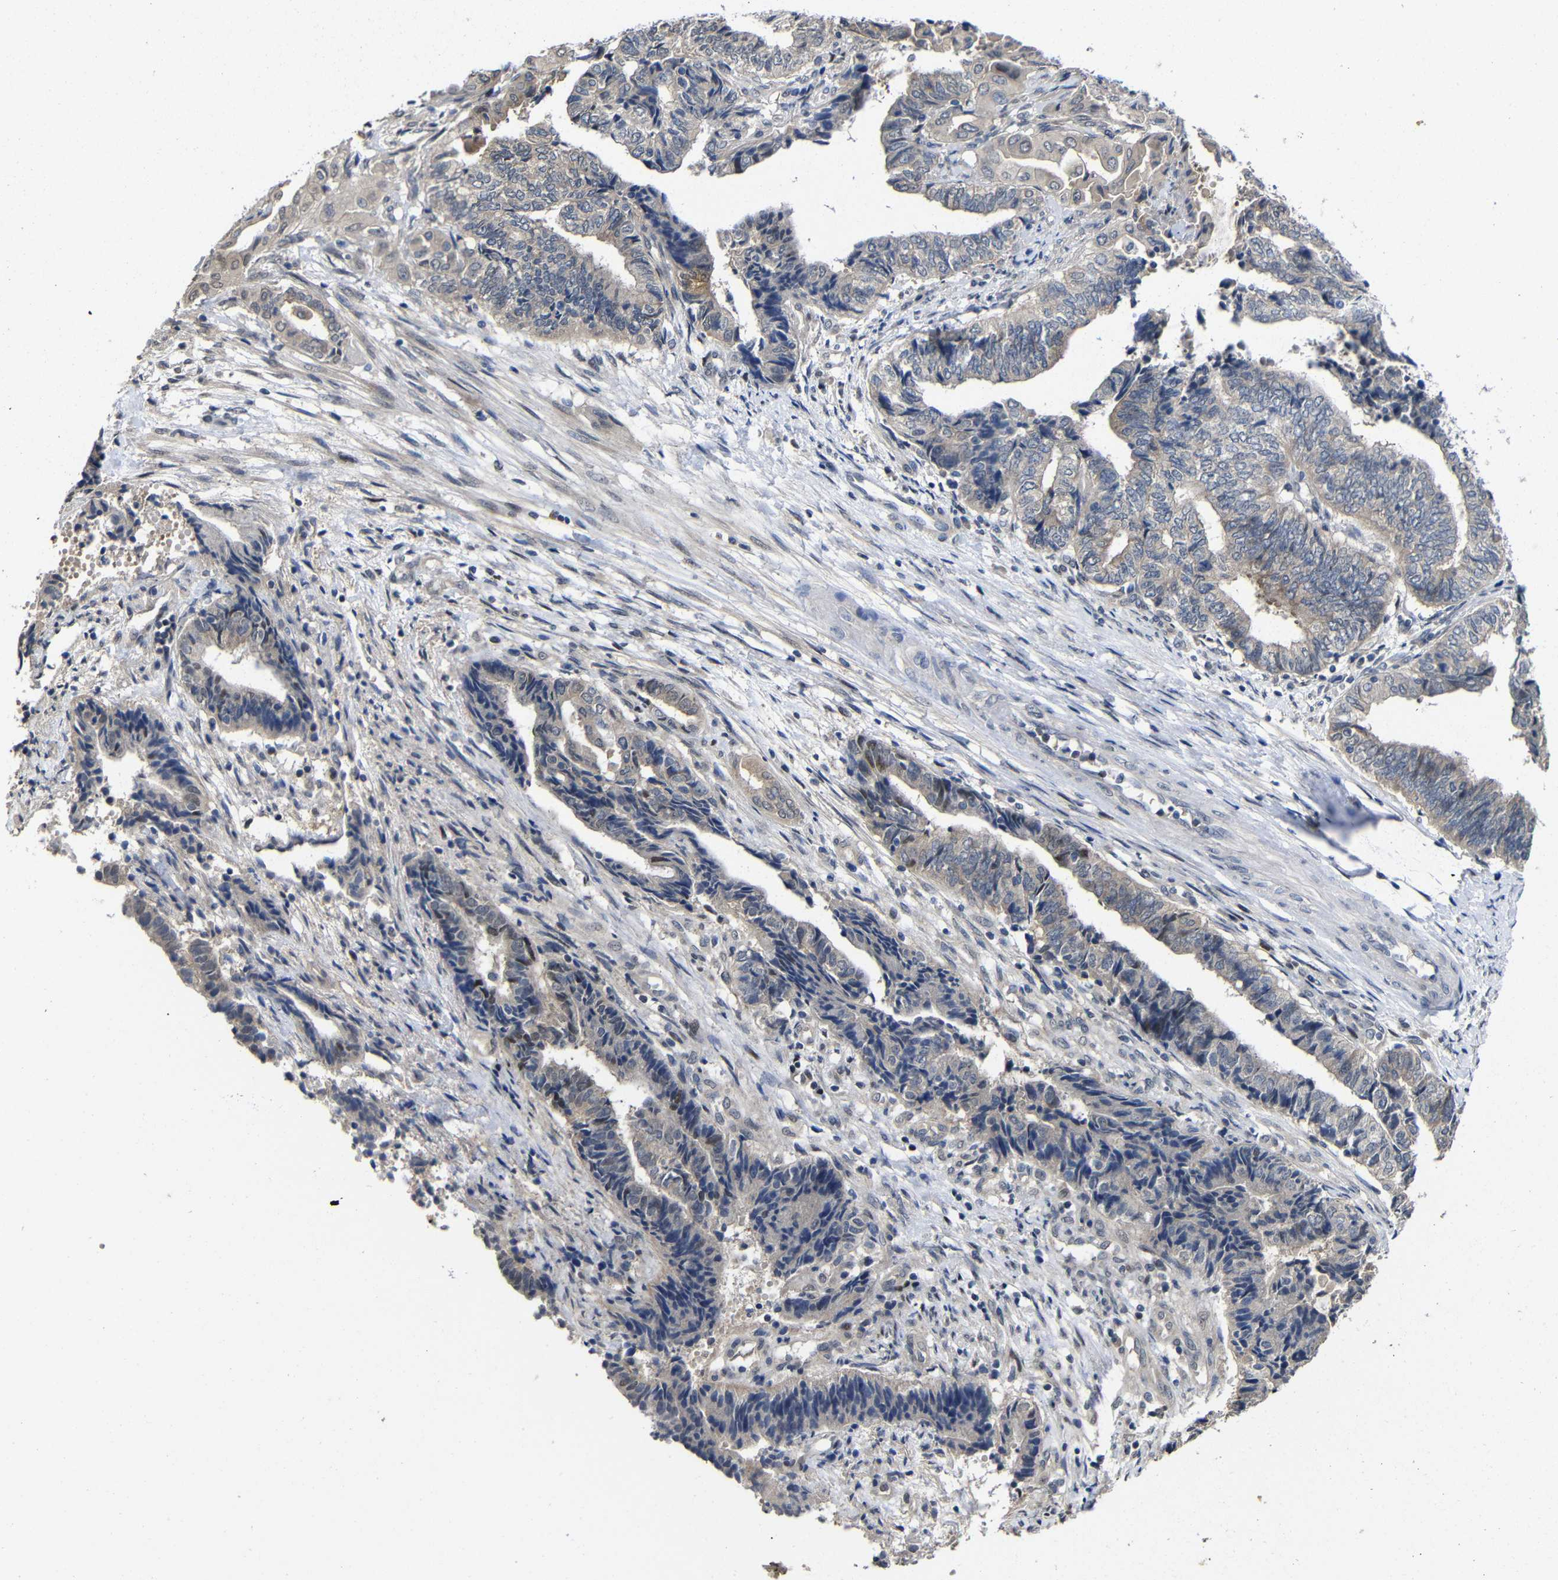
{"staining": {"intensity": "weak", "quantity": "25%-75%", "location": "cytoplasmic/membranous"}, "tissue": "endometrial cancer", "cell_type": "Tumor cells", "image_type": "cancer", "snomed": [{"axis": "morphology", "description": "Adenocarcinoma, NOS"}, {"axis": "topography", "description": "Uterus"}, {"axis": "topography", "description": "Endometrium"}], "caption": "Endometrial cancer stained with IHC exhibits weak cytoplasmic/membranous expression in approximately 25%-75% of tumor cells. The staining is performed using DAB (3,3'-diaminobenzidine) brown chromogen to label protein expression. The nuclei are counter-stained blue using hematoxylin.", "gene": "ATG12", "patient": {"sex": "female", "age": 70}}